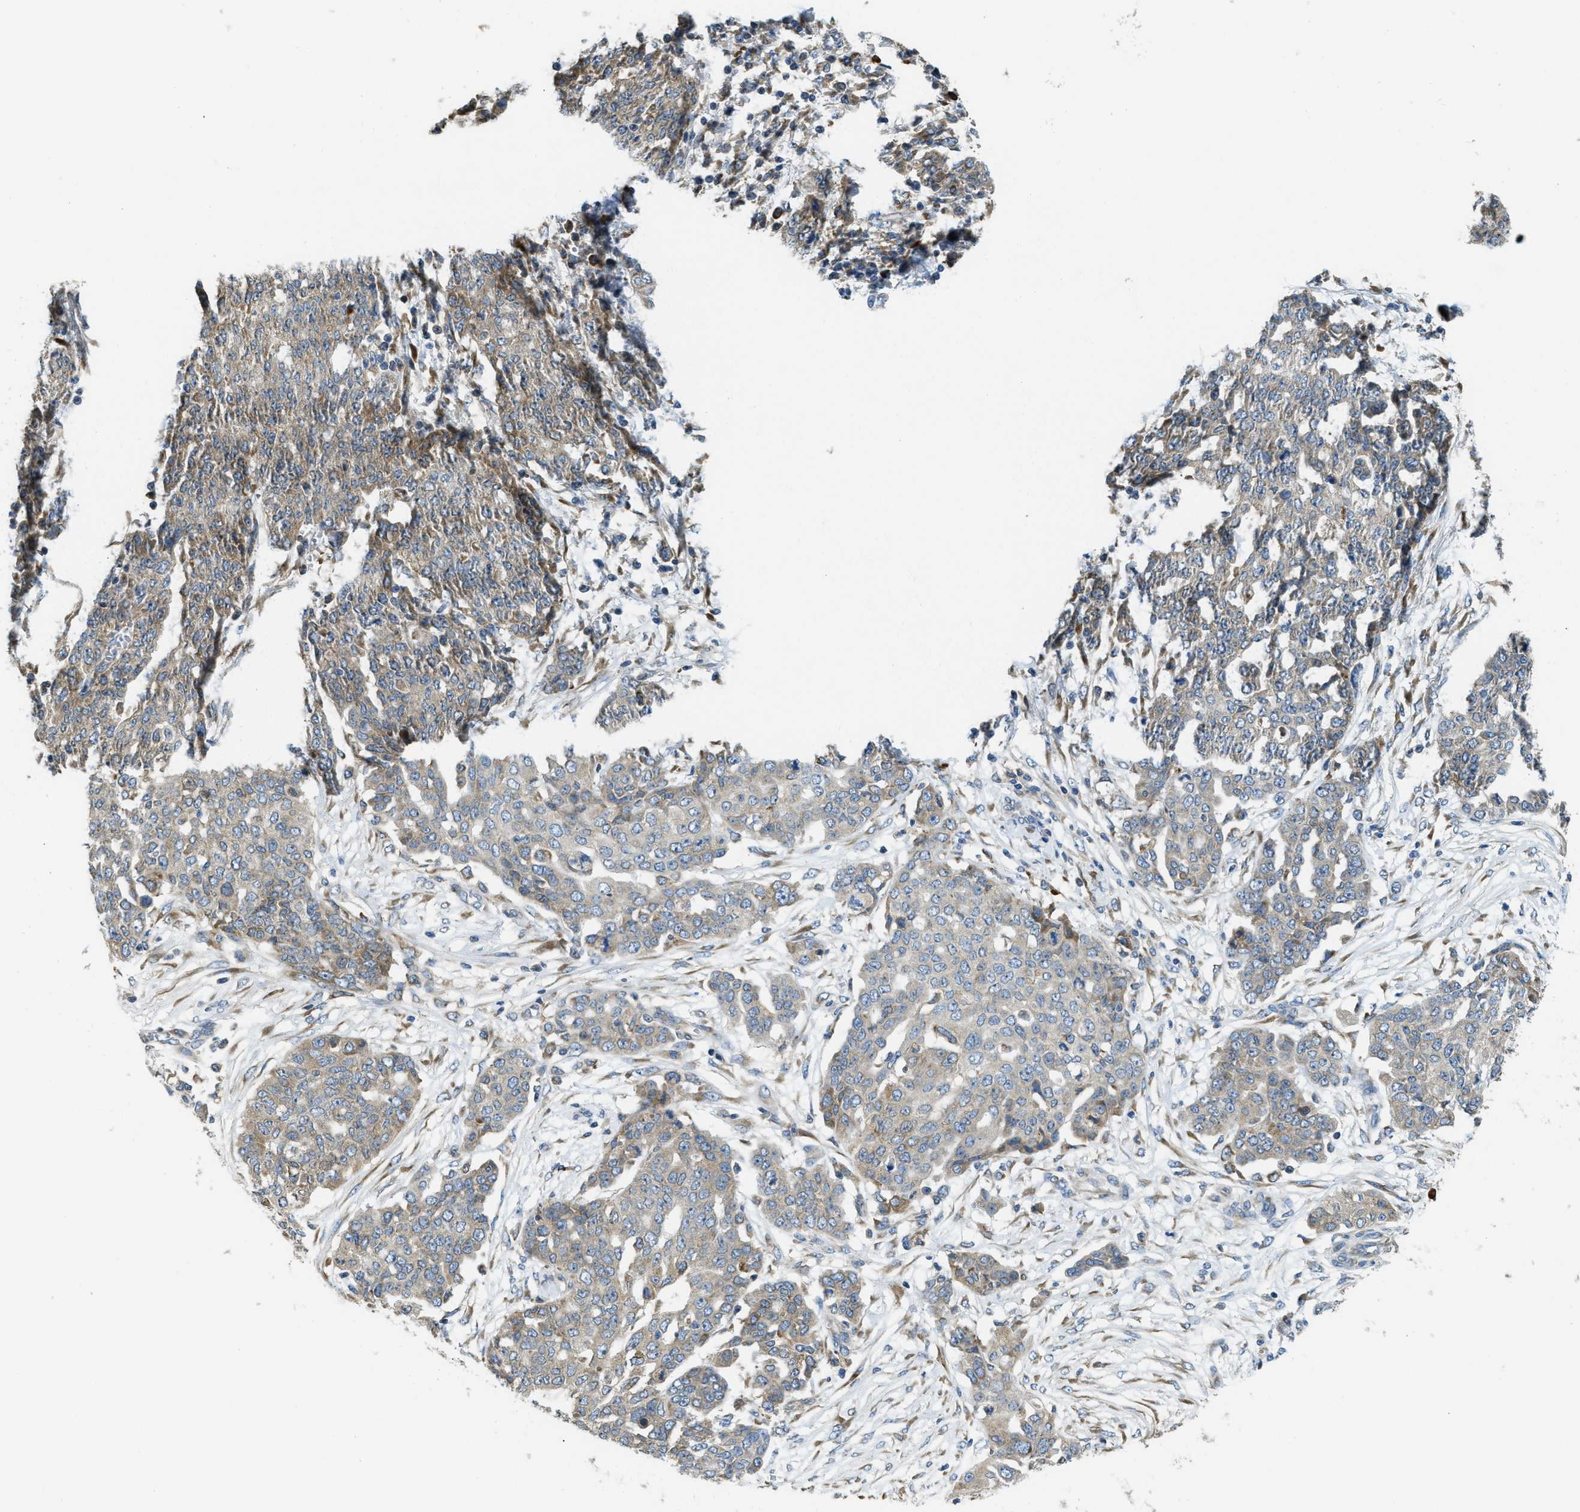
{"staining": {"intensity": "negative", "quantity": "none", "location": "none"}, "tissue": "ovarian cancer", "cell_type": "Tumor cells", "image_type": "cancer", "snomed": [{"axis": "morphology", "description": "Cystadenocarcinoma, serous, NOS"}, {"axis": "topography", "description": "Soft tissue"}, {"axis": "topography", "description": "Ovary"}], "caption": "Protein analysis of serous cystadenocarcinoma (ovarian) reveals no significant staining in tumor cells.", "gene": "SSR1", "patient": {"sex": "female", "age": 57}}